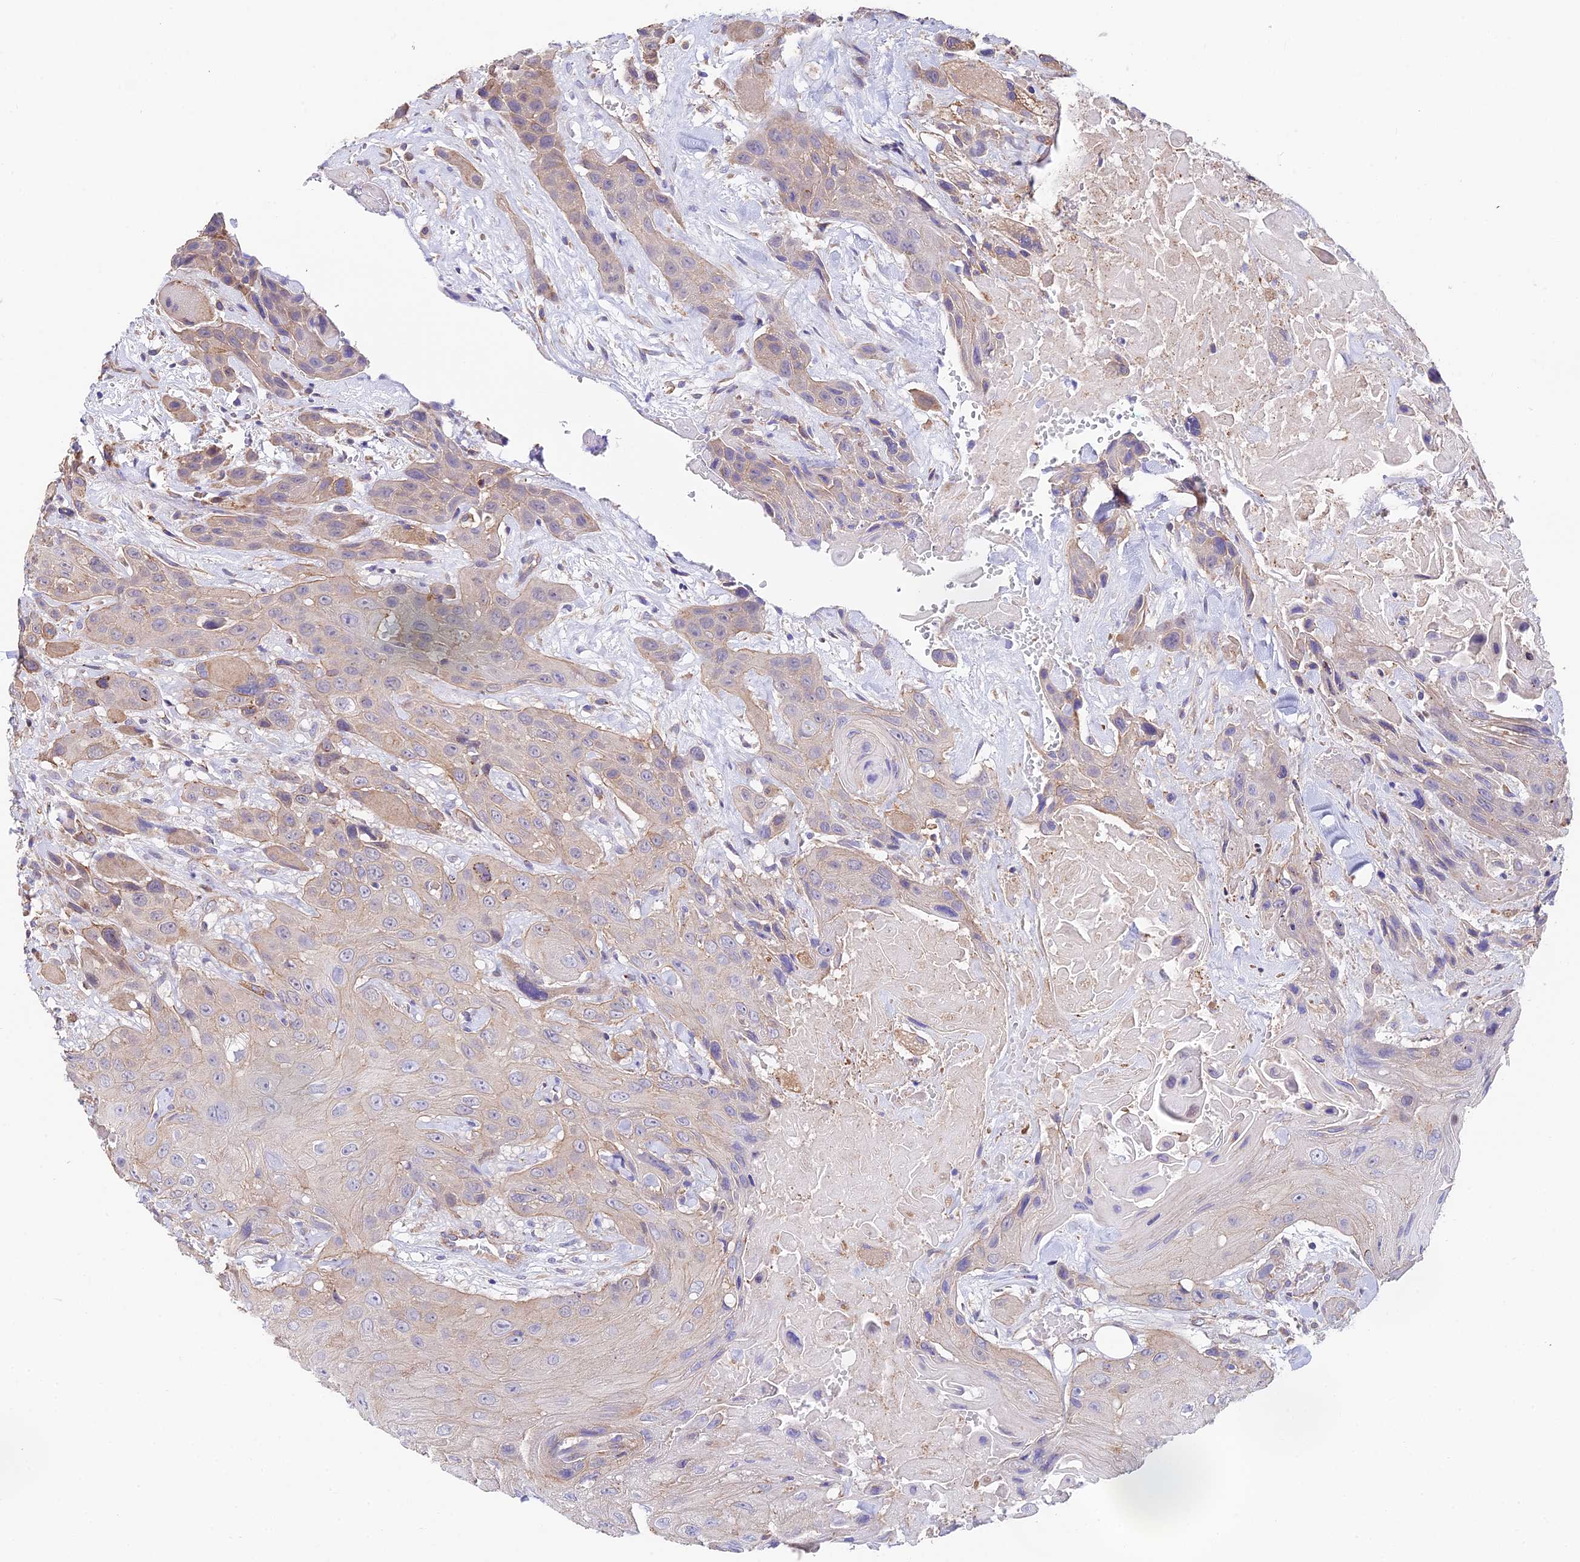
{"staining": {"intensity": "weak", "quantity": "<25%", "location": "cytoplasmic/membranous"}, "tissue": "head and neck cancer", "cell_type": "Tumor cells", "image_type": "cancer", "snomed": [{"axis": "morphology", "description": "Squamous cell carcinoma, NOS"}, {"axis": "topography", "description": "Head-Neck"}], "caption": "A photomicrograph of human squamous cell carcinoma (head and neck) is negative for staining in tumor cells.", "gene": "QRFP", "patient": {"sex": "male", "age": 81}}